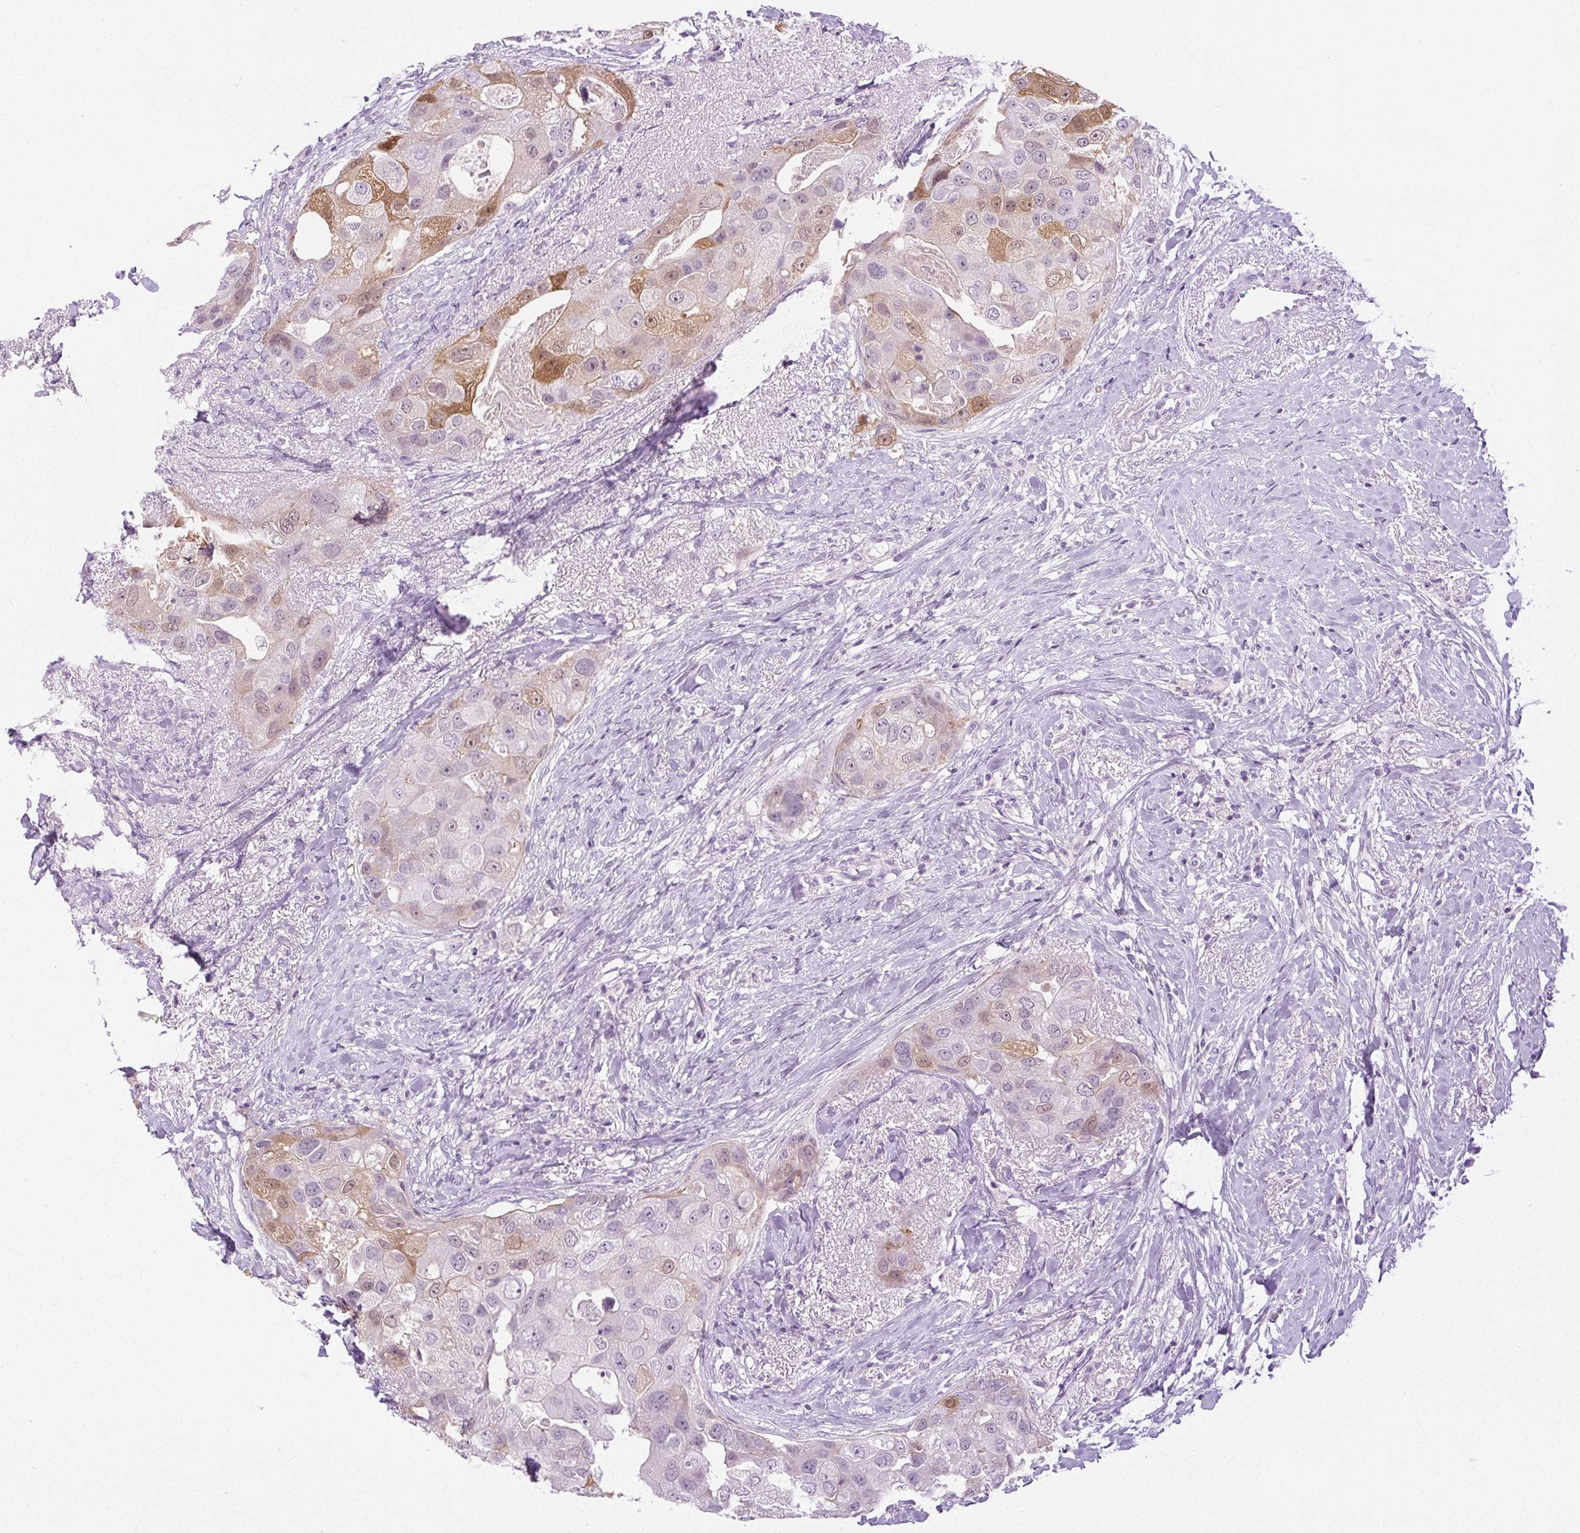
{"staining": {"intensity": "moderate", "quantity": "<25%", "location": "cytoplasmic/membranous"}, "tissue": "breast cancer", "cell_type": "Tumor cells", "image_type": "cancer", "snomed": [{"axis": "morphology", "description": "Duct carcinoma"}, {"axis": "topography", "description": "Breast"}], "caption": "Breast cancer (infiltrating ductal carcinoma) stained with a brown dye reveals moderate cytoplasmic/membranous positive staining in about <25% of tumor cells.", "gene": "C20orf85", "patient": {"sex": "female", "age": 43}}